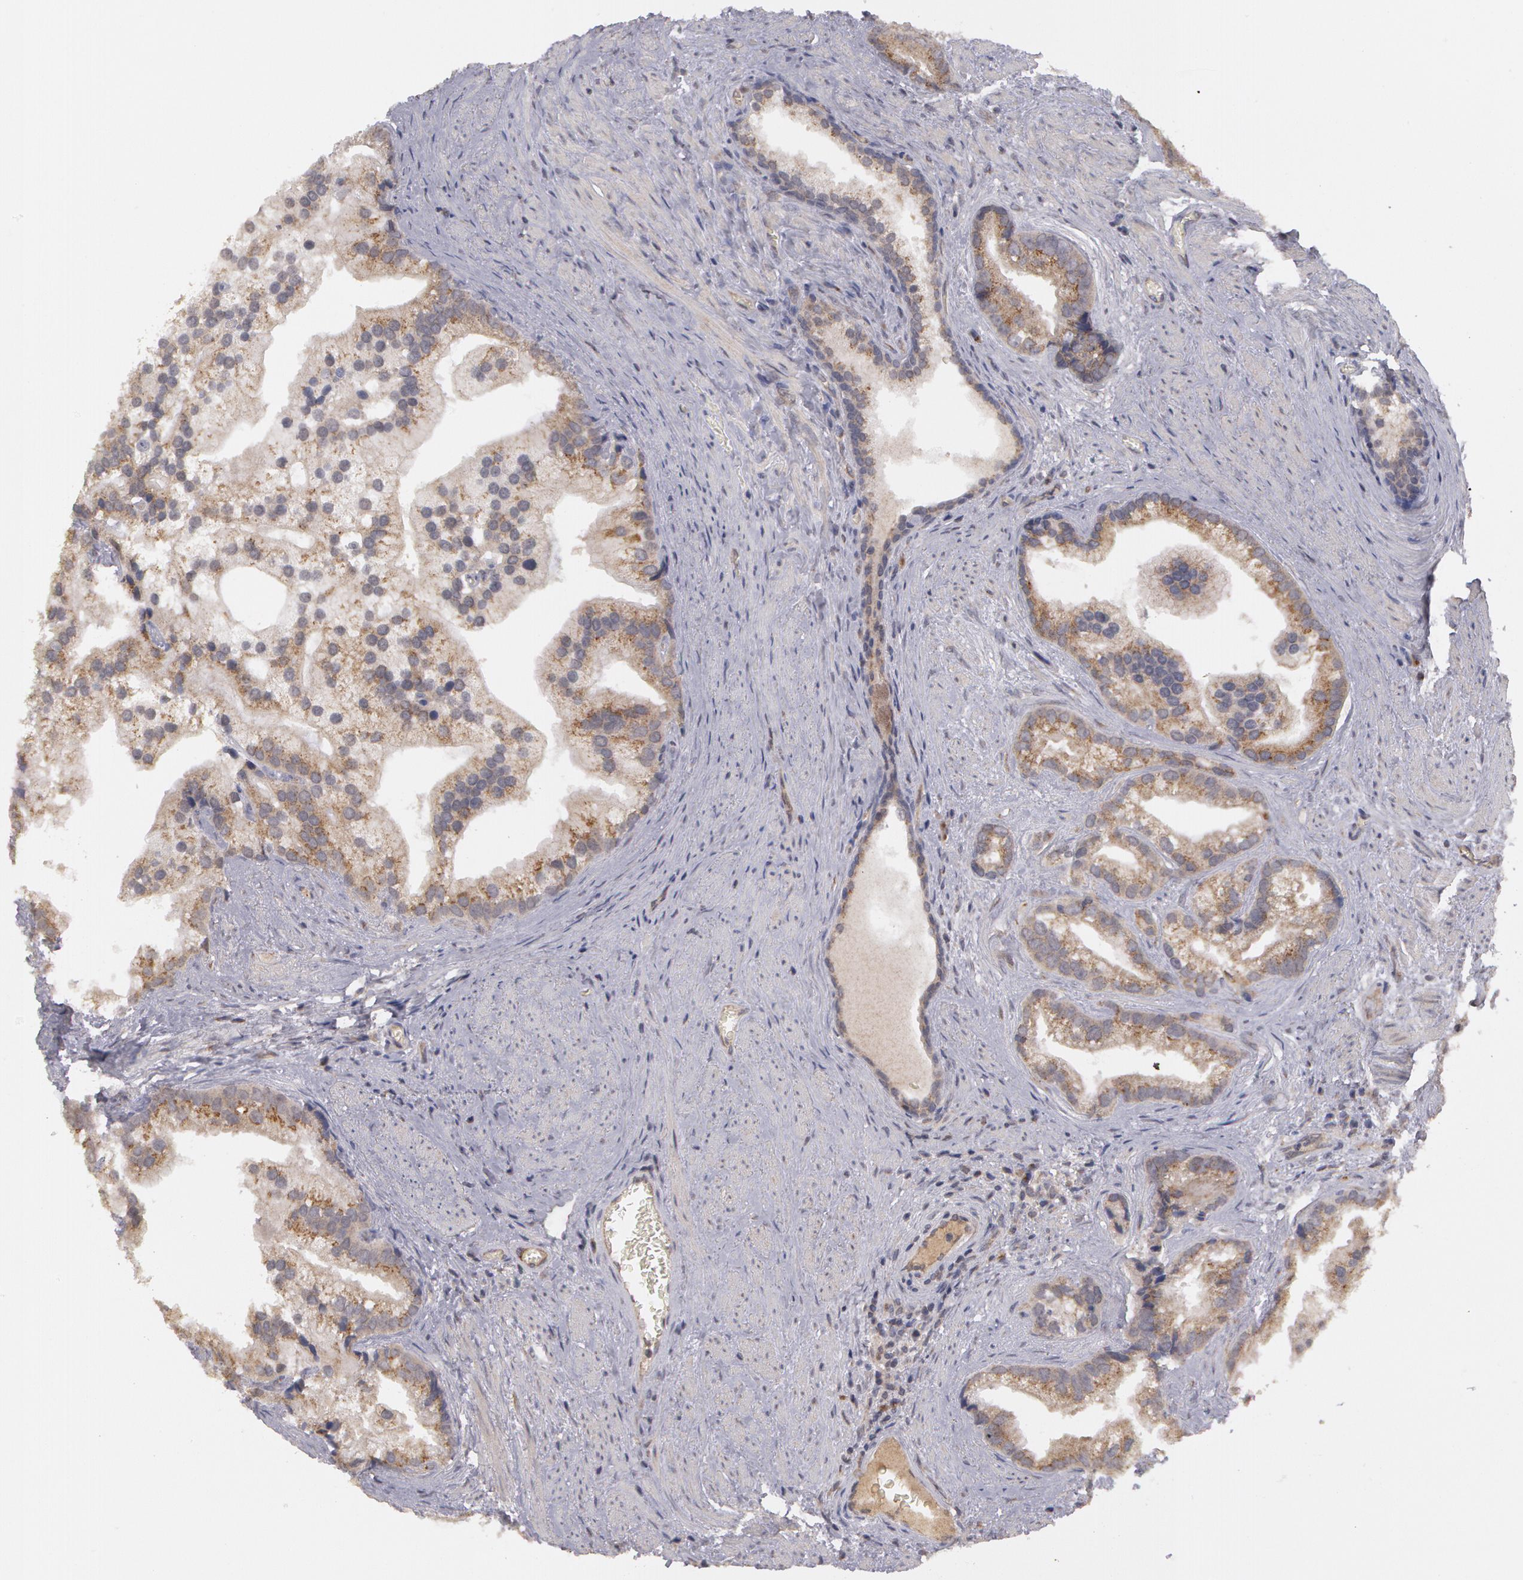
{"staining": {"intensity": "moderate", "quantity": ">75%", "location": "cytoplasmic/membranous"}, "tissue": "prostate cancer", "cell_type": "Tumor cells", "image_type": "cancer", "snomed": [{"axis": "morphology", "description": "Adenocarcinoma, Low grade"}, {"axis": "topography", "description": "Prostate"}], "caption": "Protein expression analysis of human prostate cancer (low-grade adenocarcinoma) reveals moderate cytoplasmic/membranous staining in approximately >75% of tumor cells. (IHC, brightfield microscopy, high magnification).", "gene": "STX5", "patient": {"sex": "male", "age": 71}}